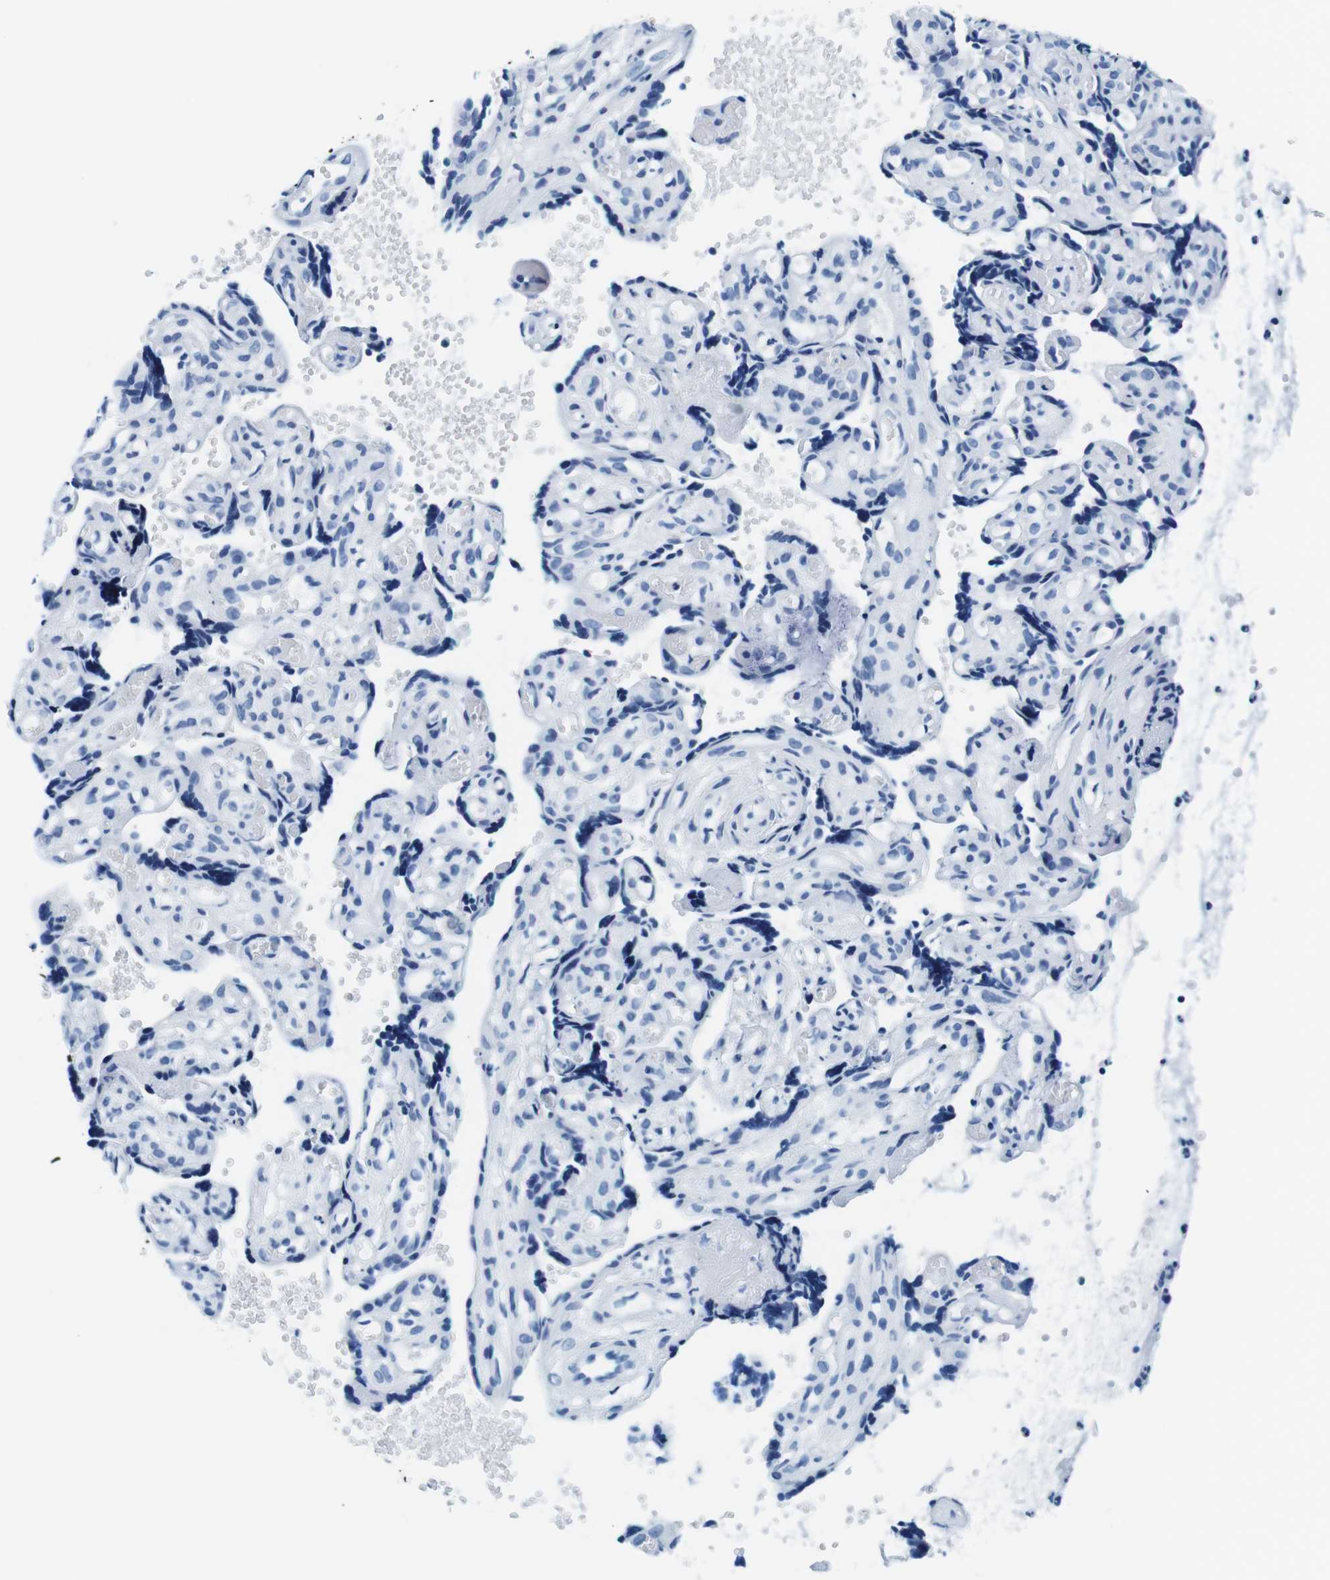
{"staining": {"intensity": "negative", "quantity": "none", "location": "none"}, "tissue": "placenta", "cell_type": "Decidual cells", "image_type": "normal", "snomed": [{"axis": "morphology", "description": "Normal tissue, NOS"}, {"axis": "topography", "description": "Placenta"}], "caption": "The histopathology image displays no staining of decidual cells in normal placenta. The staining was performed using DAB to visualize the protein expression in brown, while the nuclei were stained in blue with hematoxylin (Magnification: 20x).", "gene": "ELANE", "patient": {"sex": "female", "age": 30}}